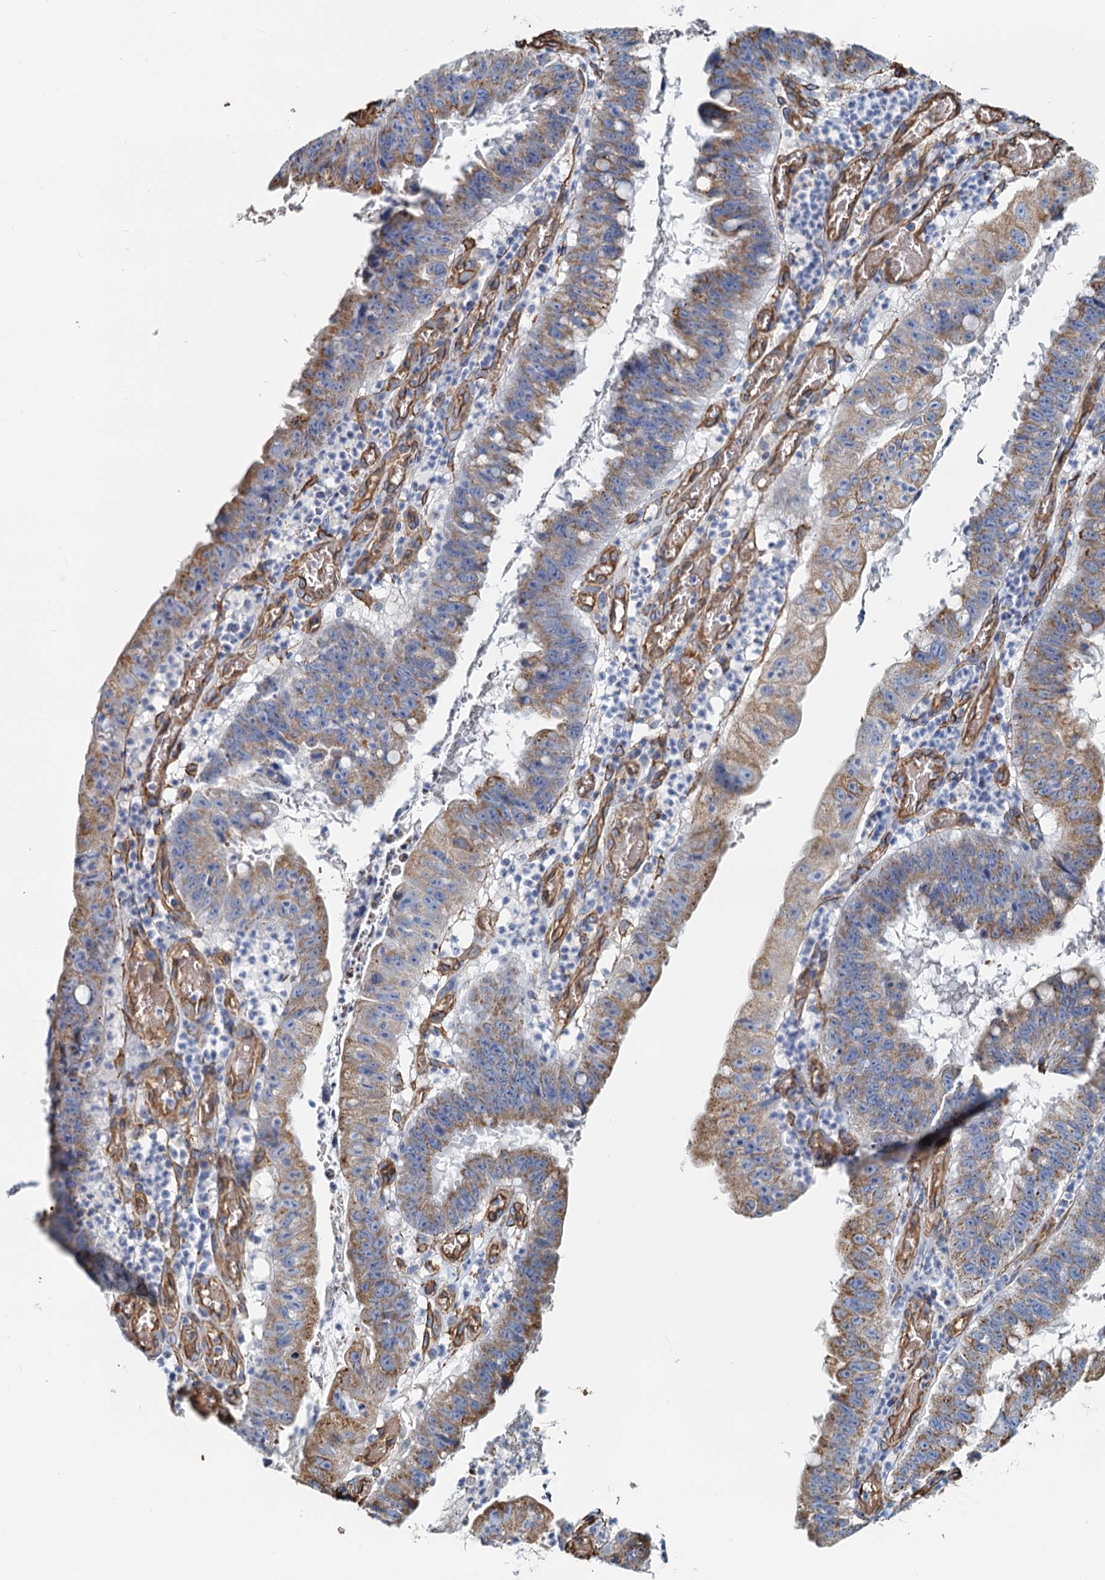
{"staining": {"intensity": "moderate", "quantity": ">75%", "location": "cytoplasmic/membranous"}, "tissue": "stomach cancer", "cell_type": "Tumor cells", "image_type": "cancer", "snomed": [{"axis": "morphology", "description": "Adenocarcinoma, NOS"}, {"axis": "topography", "description": "Stomach"}], "caption": "About >75% of tumor cells in adenocarcinoma (stomach) demonstrate moderate cytoplasmic/membranous protein staining as visualized by brown immunohistochemical staining.", "gene": "DGKG", "patient": {"sex": "male", "age": 59}}